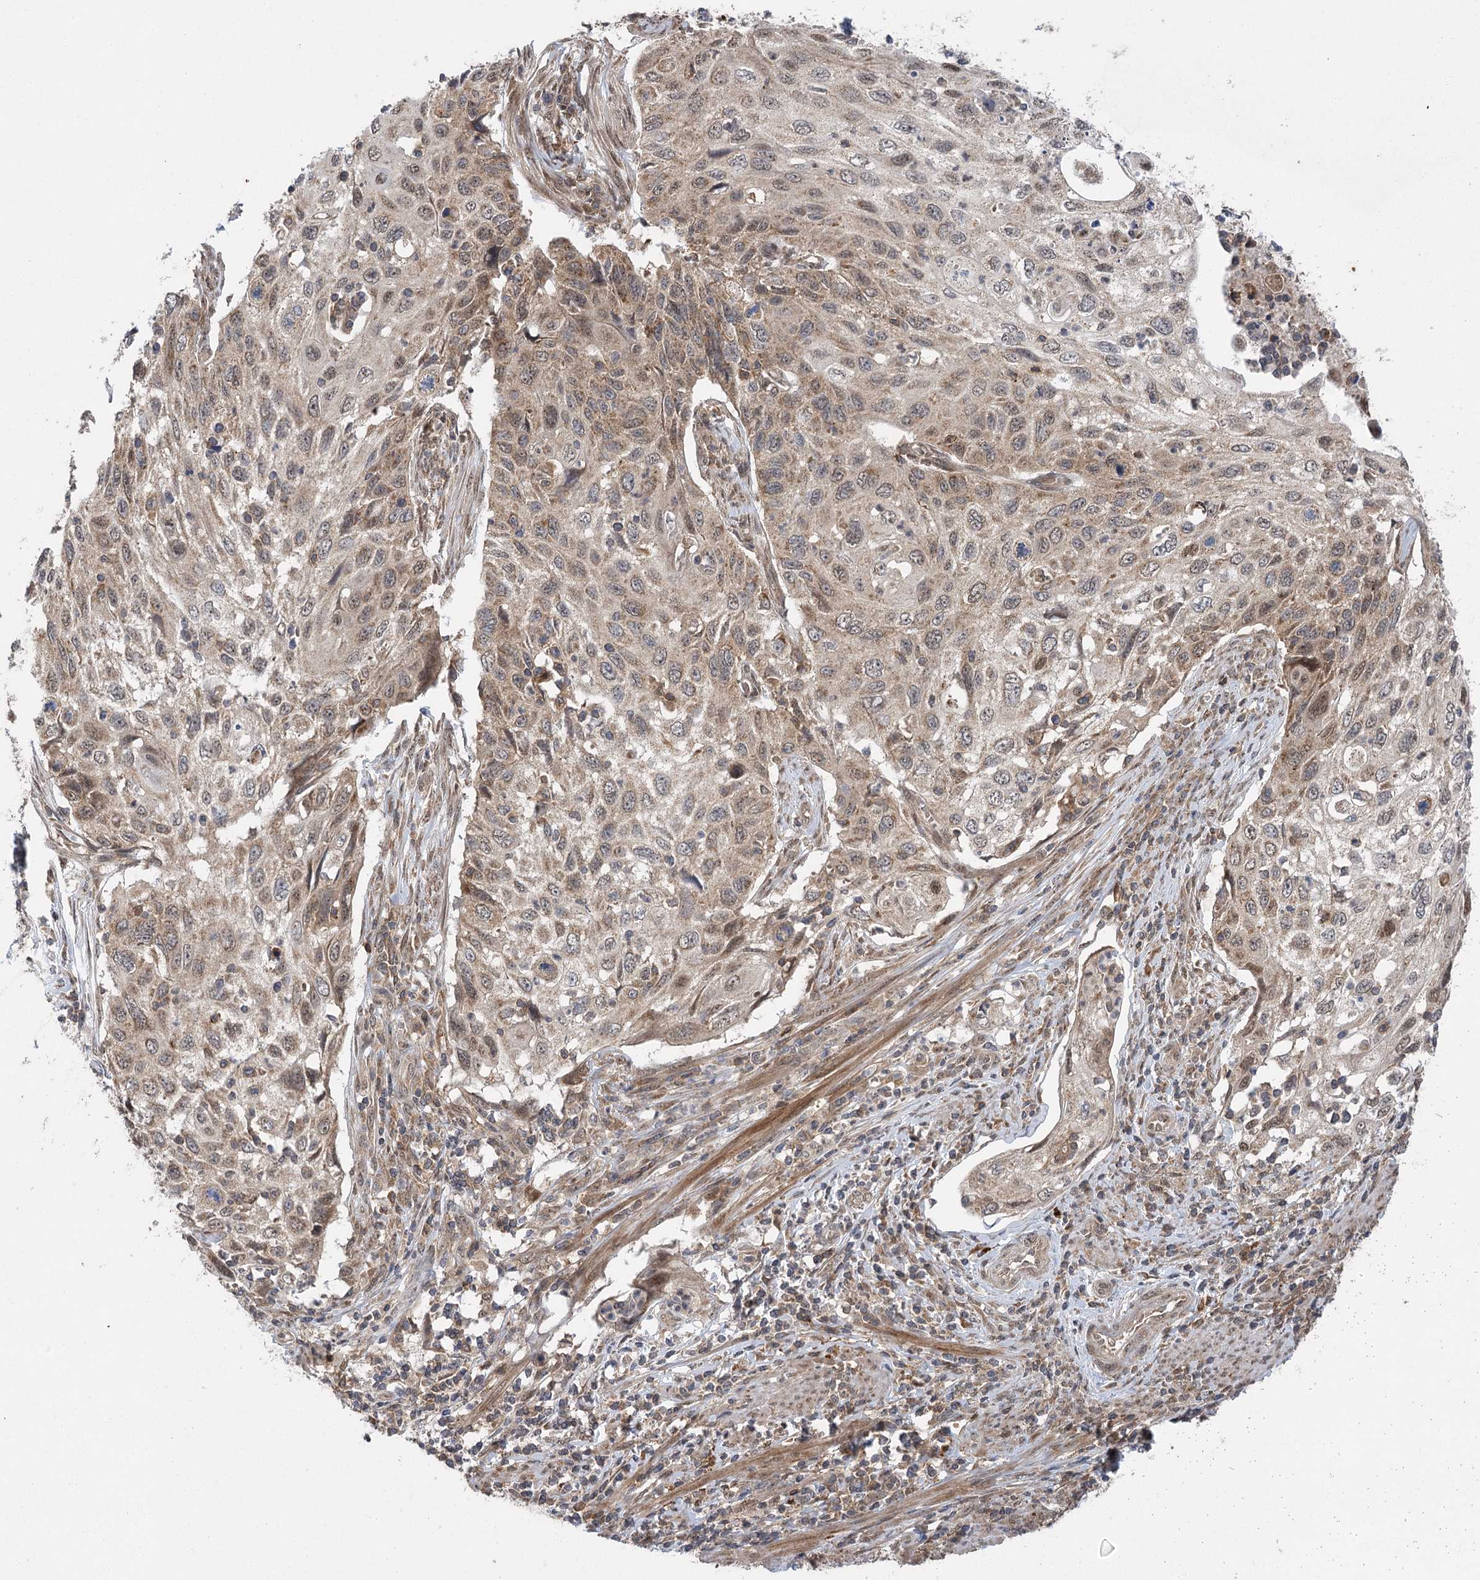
{"staining": {"intensity": "weak", "quantity": "25%-75%", "location": "cytoplasmic/membranous"}, "tissue": "cervical cancer", "cell_type": "Tumor cells", "image_type": "cancer", "snomed": [{"axis": "morphology", "description": "Squamous cell carcinoma, NOS"}, {"axis": "topography", "description": "Cervix"}], "caption": "Cervical squamous cell carcinoma stained with a protein marker displays weak staining in tumor cells.", "gene": "C12orf4", "patient": {"sex": "female", "age": 70}}